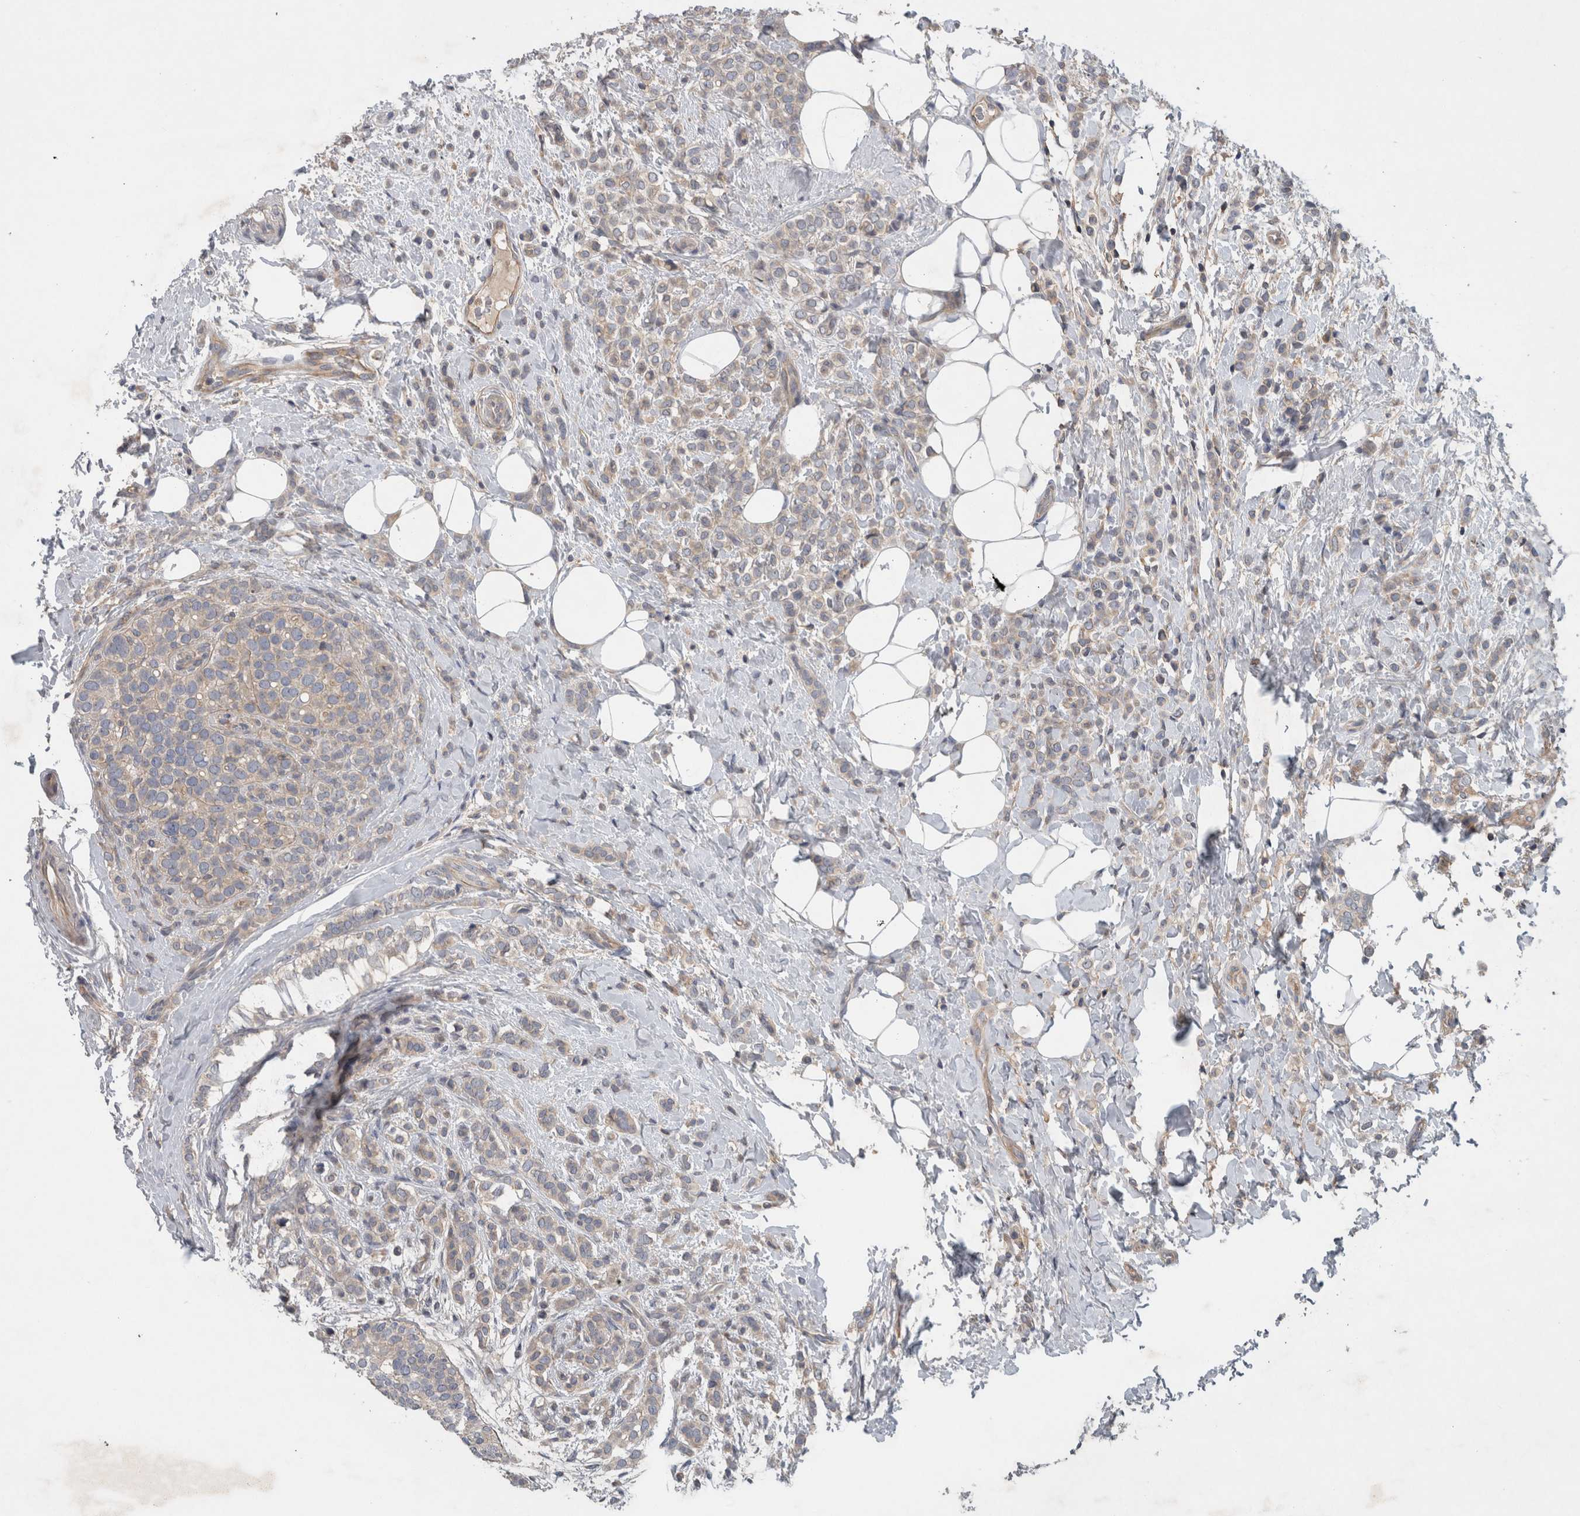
{"staining": {"intensity": "negative", "quantity": "none", "location": "none"}, "tissue": "breast cancer", "cell_type": "Tumor cells", "image_type": "cancer", "snomed": [{"axis": "morphology", "description": "Lobular carcinoma"}, {"axis": "topography", "description": "Breast"}], "caption": "Tumor cells are negative for protein expression in human lobular carcinoma (breast).", "gene": "SCARA5", "patient": {"sex": "female", "age": 50}}